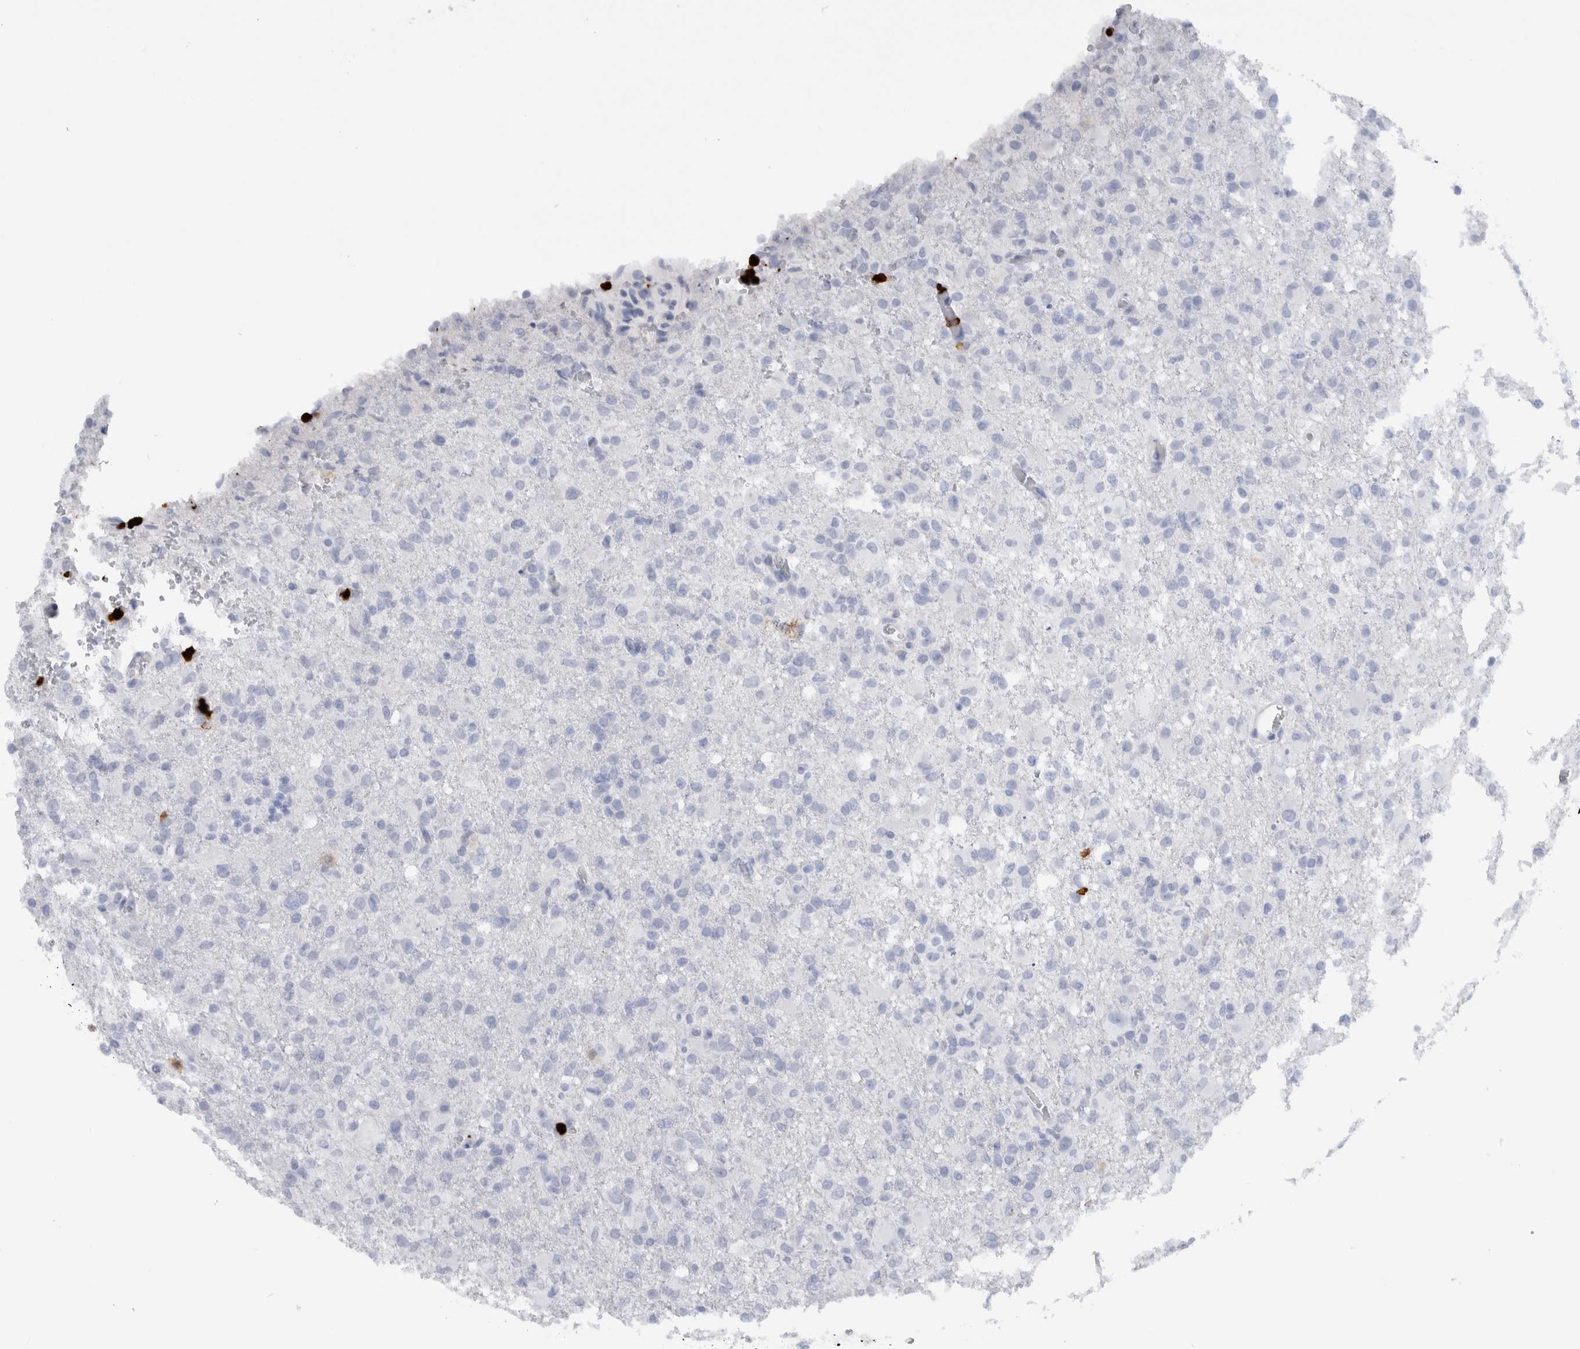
{"staining": {"intensity": "negative", "quantity": "none", "location": "none"}, "tissue": "glioma", "cell_type": "Tumor cells", "image_type": "cancer", "snomed": [{"axis": "morphology", "description": "Glioma, malignant, High grade"}, {"axis": "topography", "description": "Brain"}], "caption": "Tumor cells show no significant expression in high-grade glioma (malignant).", "gene": "S100A8", "patient": {"sex": "female", "age": 57}}